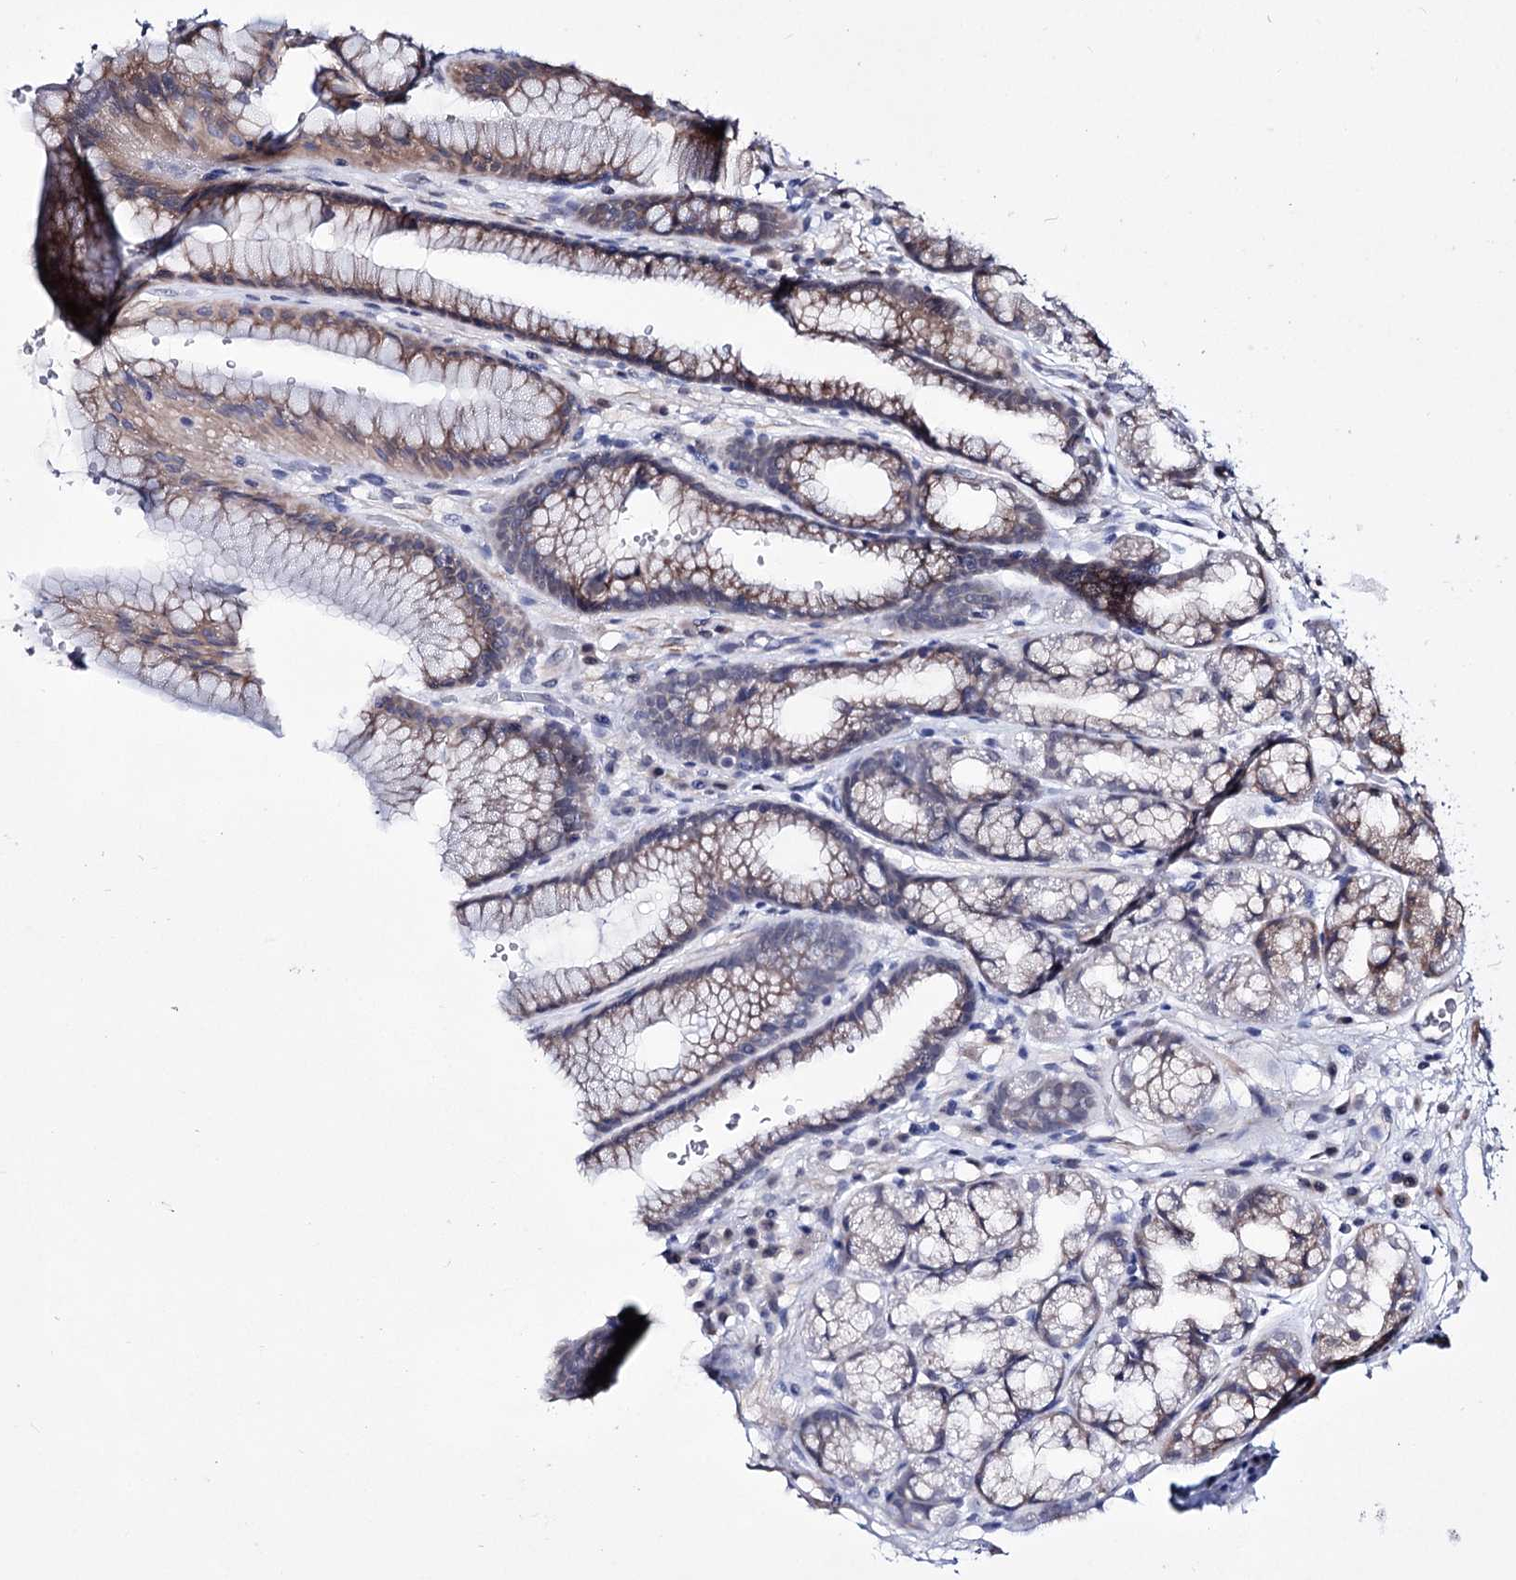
{"staining": {"intensity": "moderate", "quantity": "25%-75%", "location": "cytoplasmic/membranous"}, "tissue": "stomach", "cell_type": "Glandular cells", "image_type": "normal", "snomed": [{"axis": "morphology", "description": "Normal tissue, NOS"}, {"axis": "morphology", "description": "Adenocarcinoma, NOS"}, {"axis": "topography", "description": "Stomach"}], "caption": "This is a histology image of immunohistochemistry (IHC) staining of unremarkable stomach, which shows moderate staining in the cytoplasmic/membranous of glandular cells.", "gene": "PPRC1", "patient": {"sex": "male", "age": 57}}